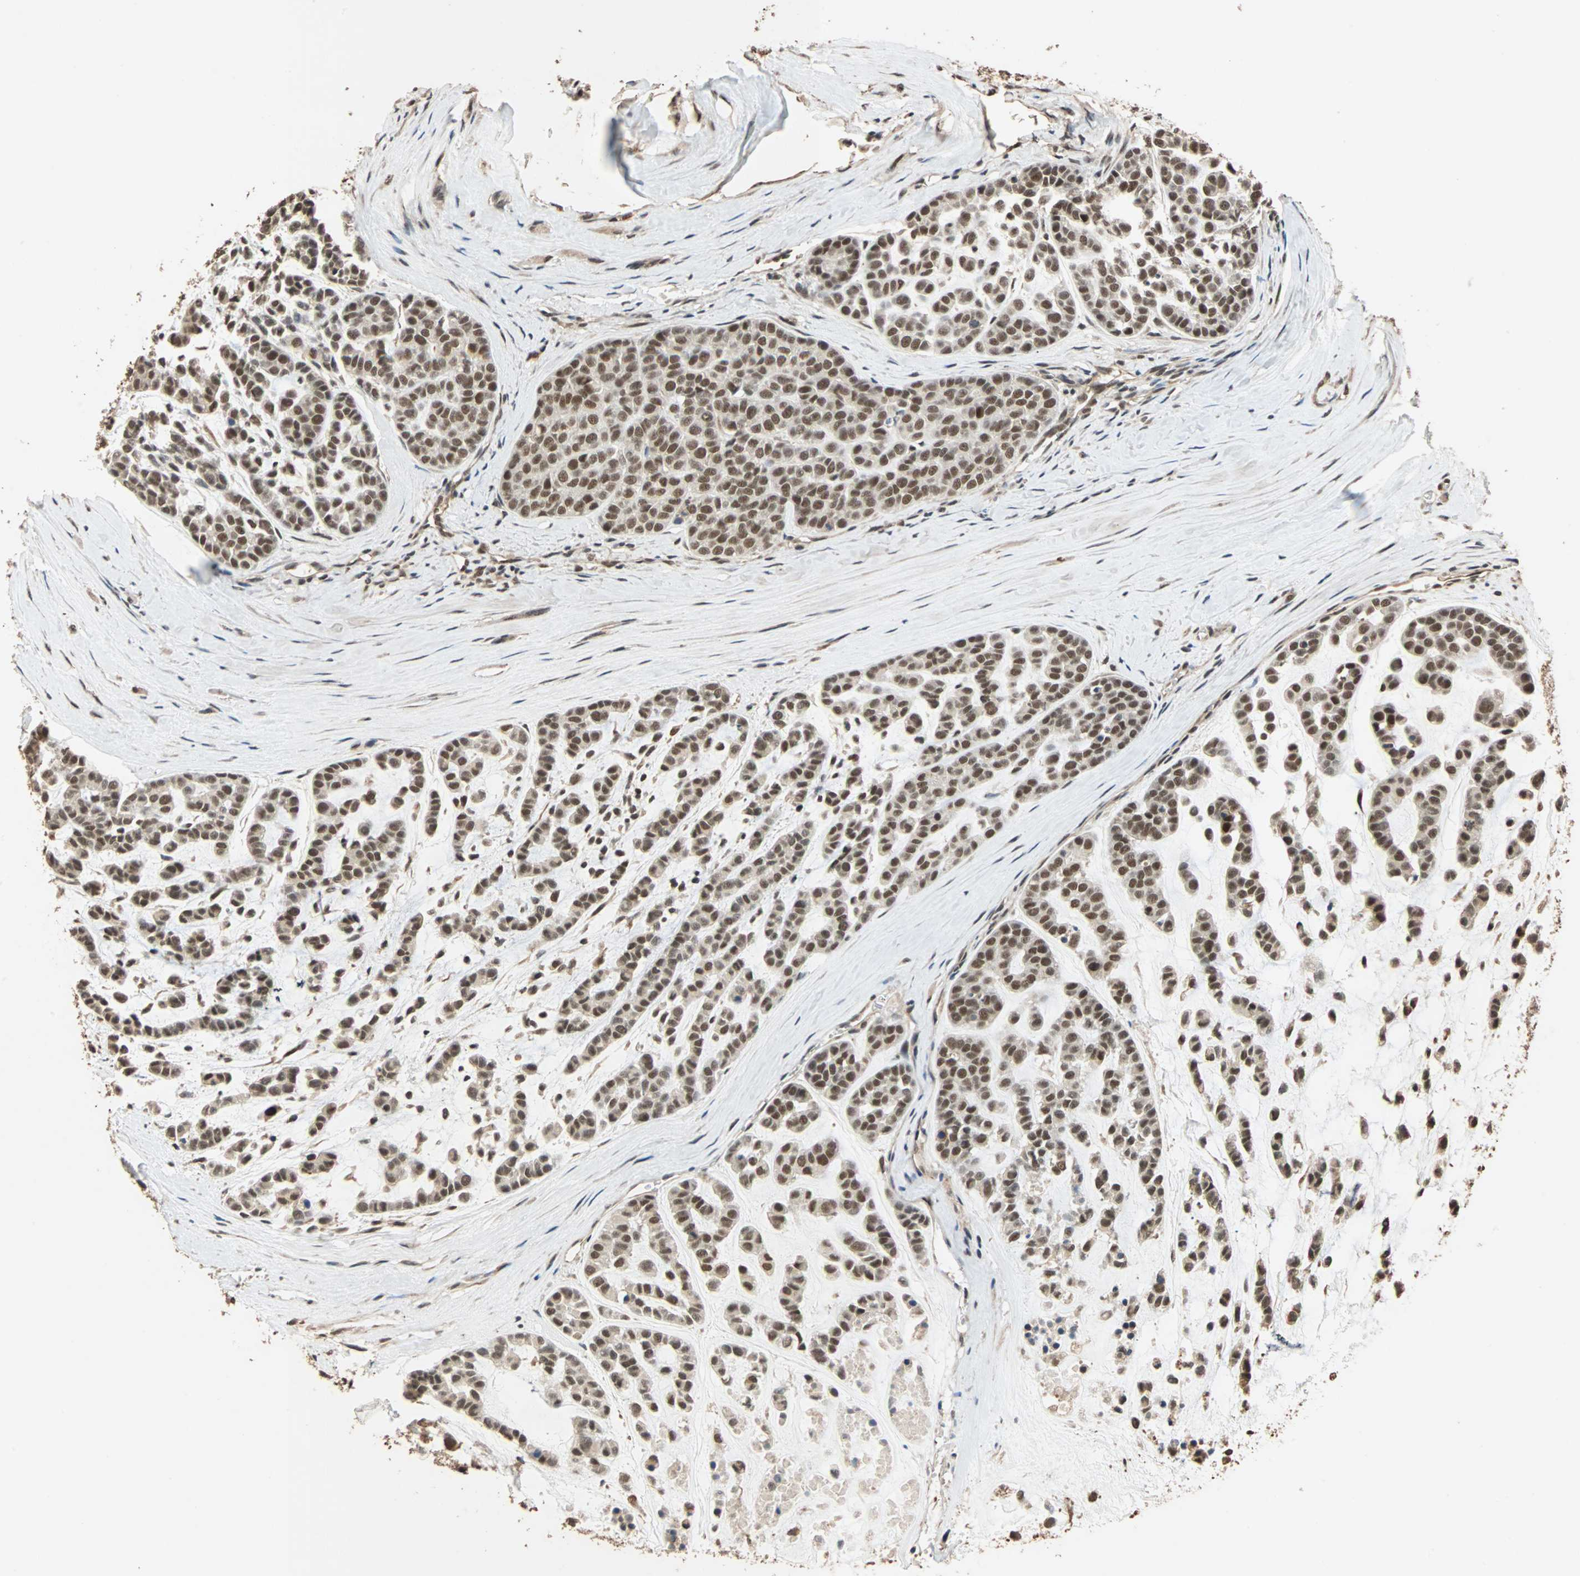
{"staining": {"intensity": "strong", "quantity": ">75%", "location": "nuclear"}, "tissue": "head and neck cancer", "cell_type": "Tumor cells", "image_type": "cancer", "snomed": [{"axis": "morphology", "description": "Adenocarcinoma, NOS"}, {"axis": "morphology", "description": "Adenoma, NOS"}, {"axis": "topography", "description": "Head-Neck"}], "caption": "Adenocarcinoma (head and neck) stained with a brown dye shows strong nuclear positive positivity in approximately >75% of tumor cells.", "gene": "CDC5L", "patient": {"sex": "female", "age": 55}}